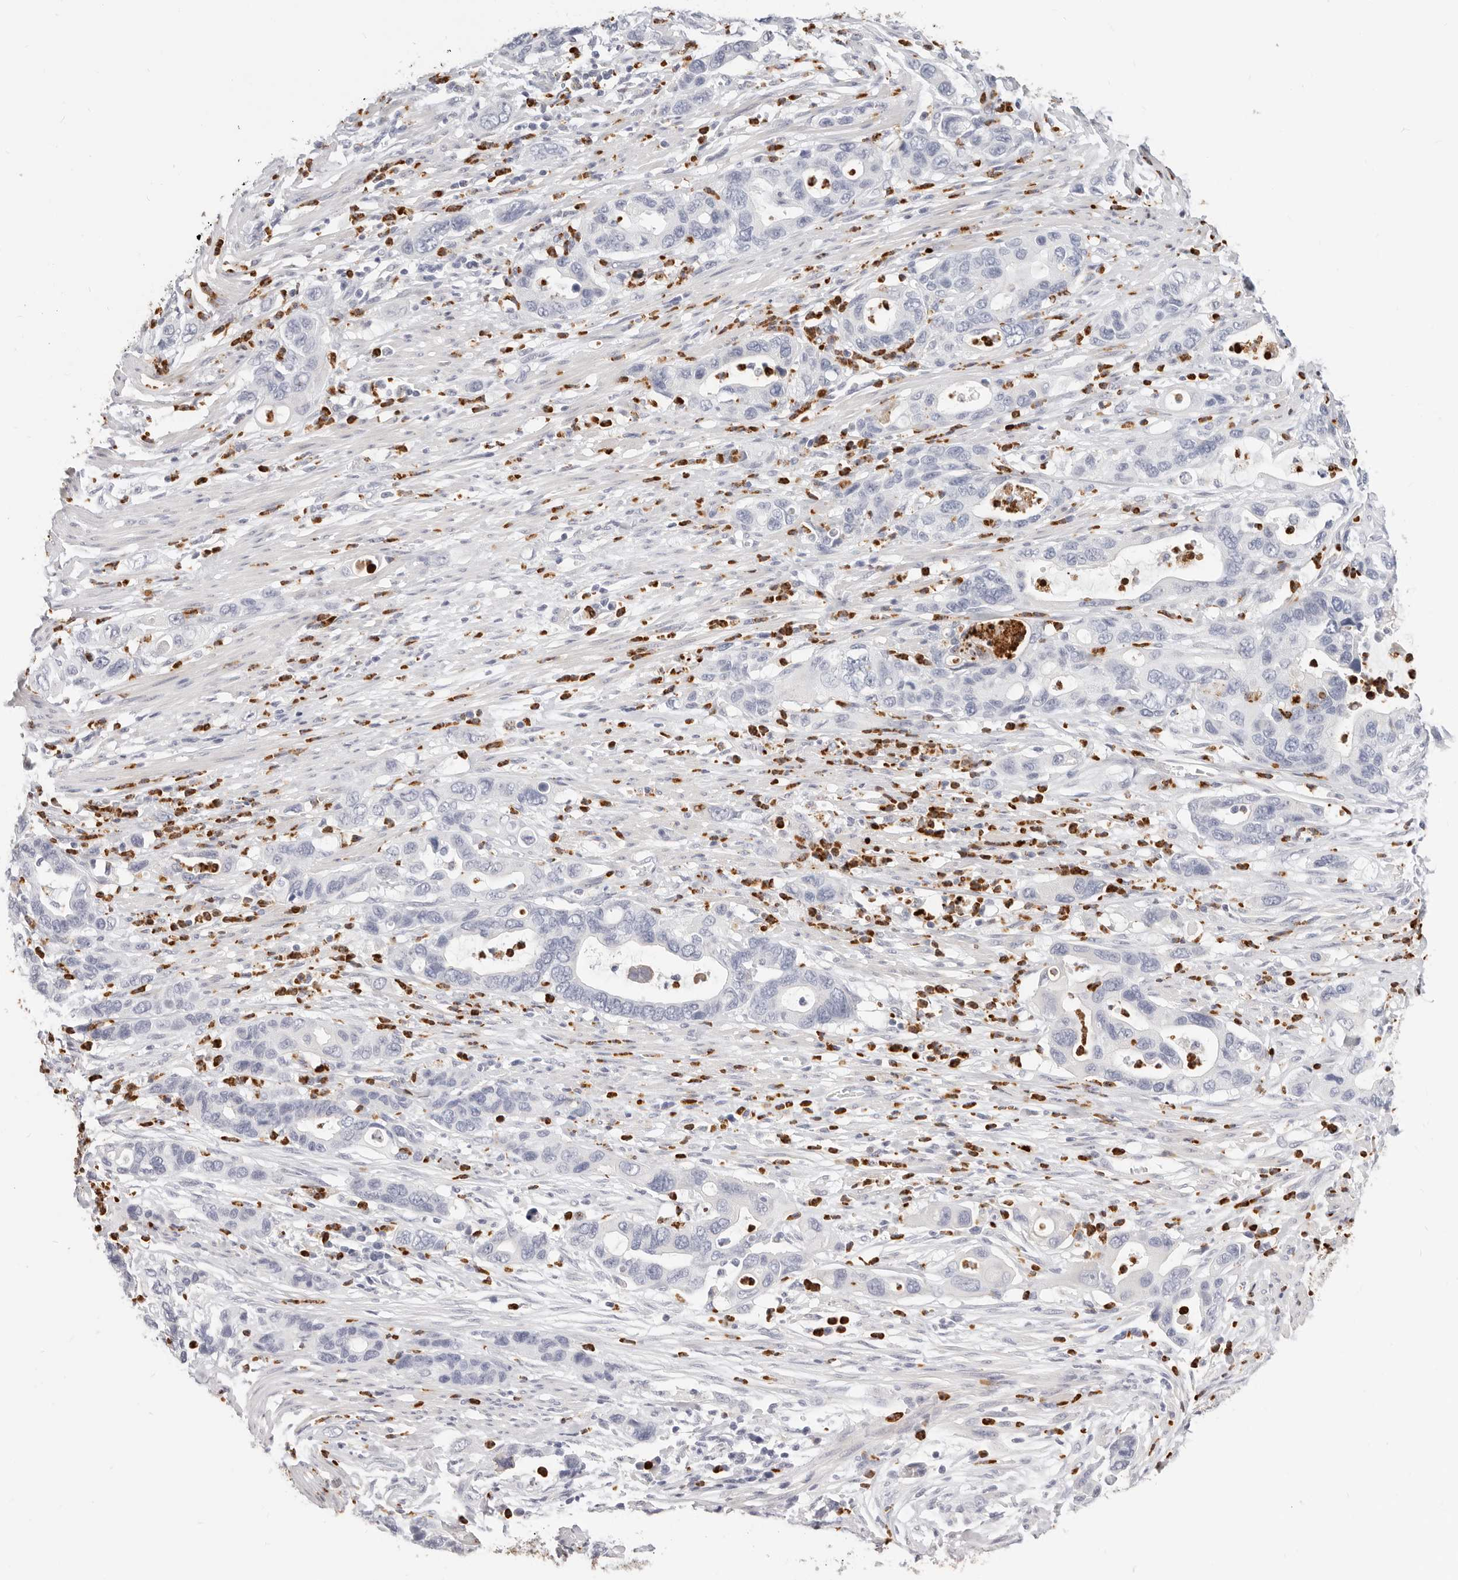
{"staining": {"intensity": "negative", "quantity": "none", "location": "none"}, "tissue": "pancreatic cancer", "cell_type": "Tumor cells", "image_type": "cancer", "snomed": [{"axis": "morphology", "description": "Adenocarcinoma, NOS"}, {"axis": "topography", "description": "Pancreas"}], "caption": "This photomicrograph is of pancreatic adenocarcinoma stained with IHC to label a protein in brown with the nuclei are counter-stained blue. There is no positivity in tumor cells. (Stains: DAB (3,3'-diaminobenzidine) immunohistochemistry with hematoxylin counter stain, Microscopy: brightfield microscopy at high magnification).", "gene": "CAMP", "patient": {"sex": "female", "age": 71}}